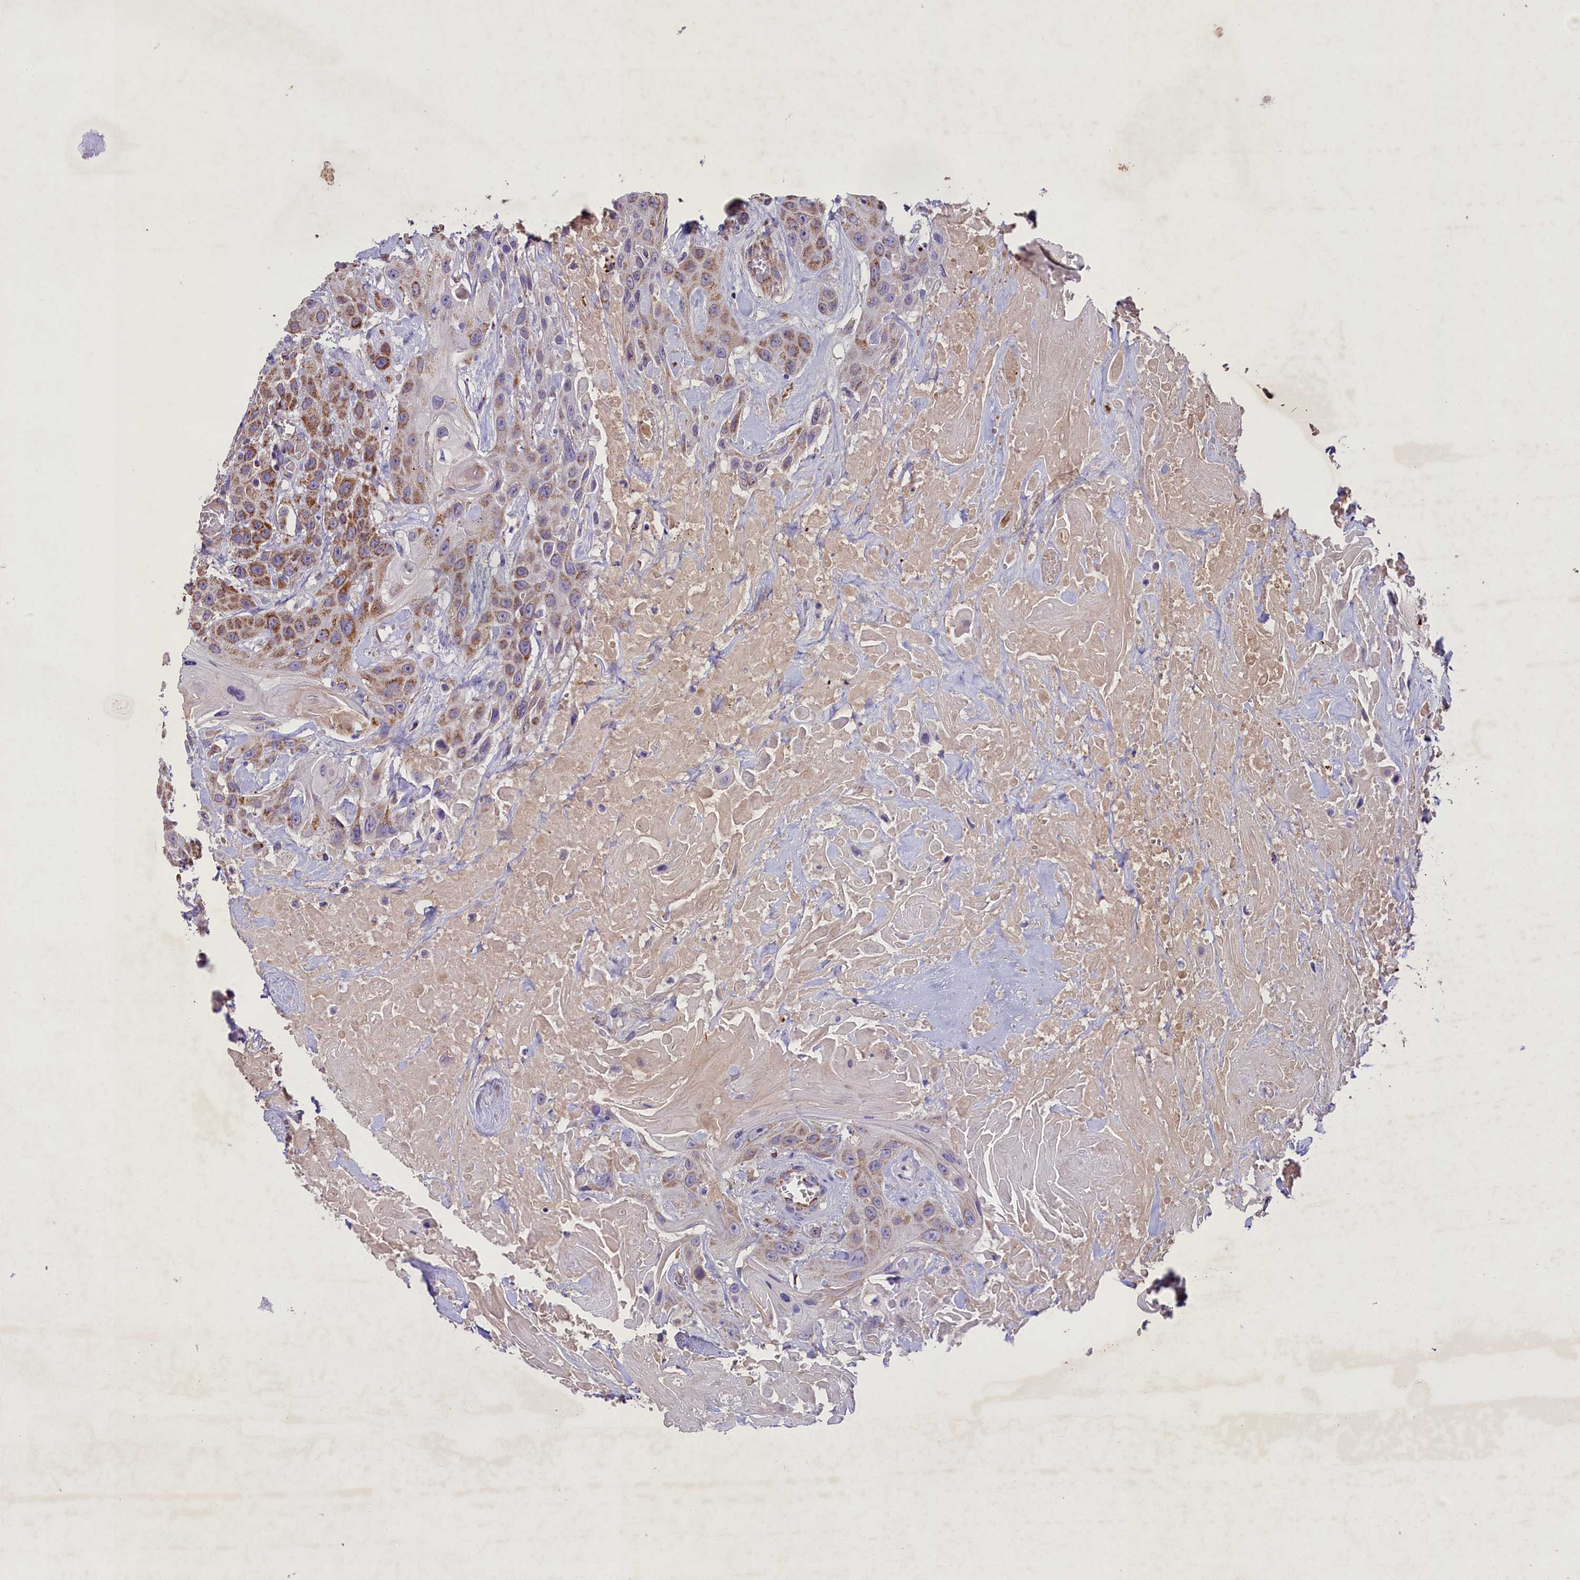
{"staining": {"intensity": "moderate", "quantity": ">75%", "location": "cytoplasmic/membranous"}, "tissue": "head and neck cancer", "cell_type": "Tumor cells", "image_type": "cancer", "snomed": [{"axis": "morphology", "description": "Squamous cell carcinoma, NOS"}, {"axis": "topography", "description": "Head-Neck"}], "caption": "This is a histology image of IHC staining of squamous cell carcinoma (head and neck), which shows moderate staining in the cytoplasmic/membranous of tumor cells.", "gene": "PMPCB", "patient": {"sex": "male", "age": 81}}